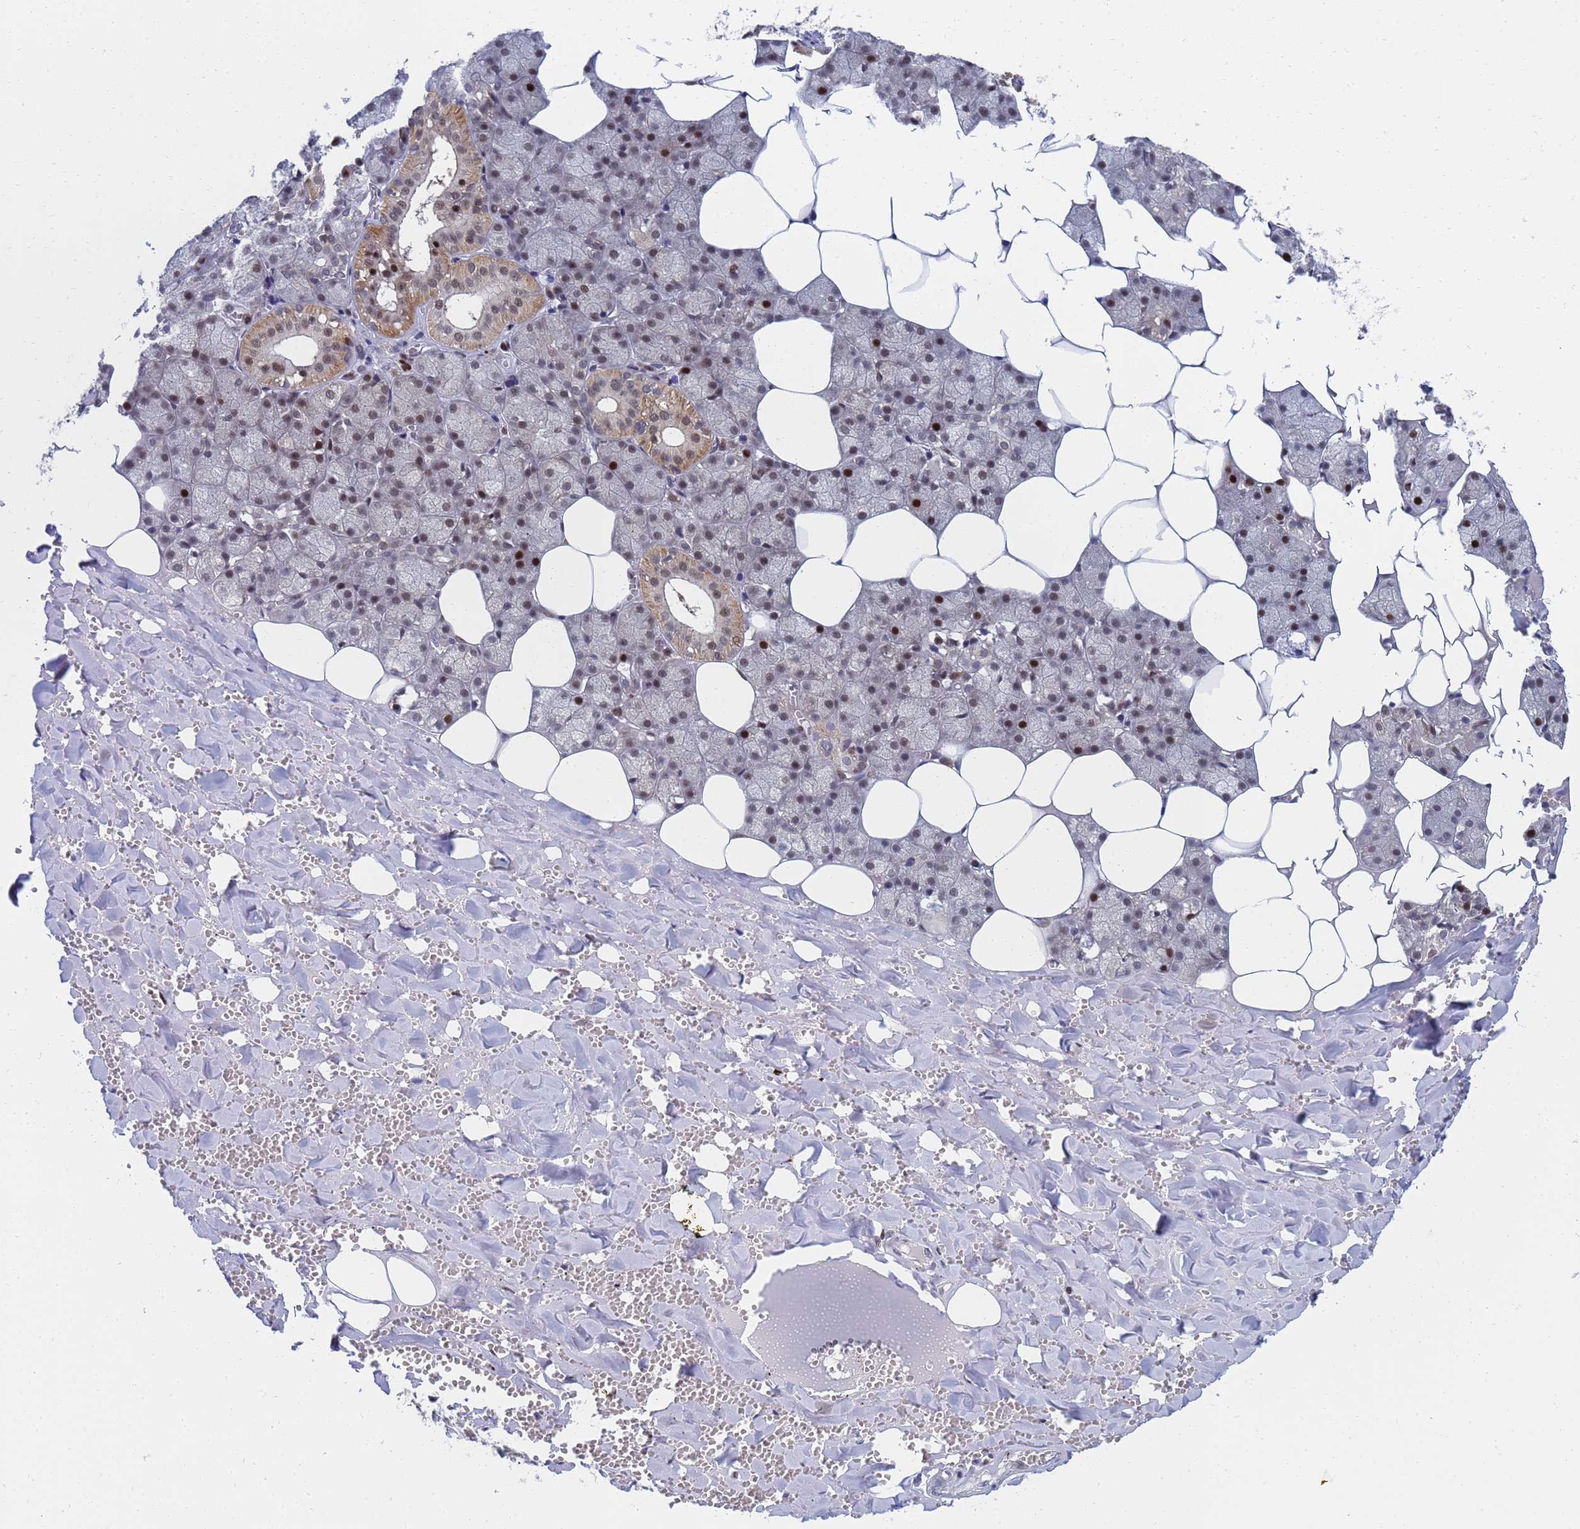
{"staining": {"intensity": "moderate", "quantity": "25%-75%", "location": "cytoplasmic/membranous,nuclear"}, "tissue": "salivary gland", "cell_type": "Glandular cells", "image_type": "normal", "snomed": [{"axis": "morphology", "description": "Normal tissue, NOS"}, {"axis": "topography", "description": "Salivary gland"}], "caption": "This is a micrograph of immunohistochemistry staining of normal salivary gland, which shows moderate staining in the cytoplasmic/membranous,nuclear of glandular cells.", "gene": "AP5Z1", "patient": {"sex": "male", "age": 62}}